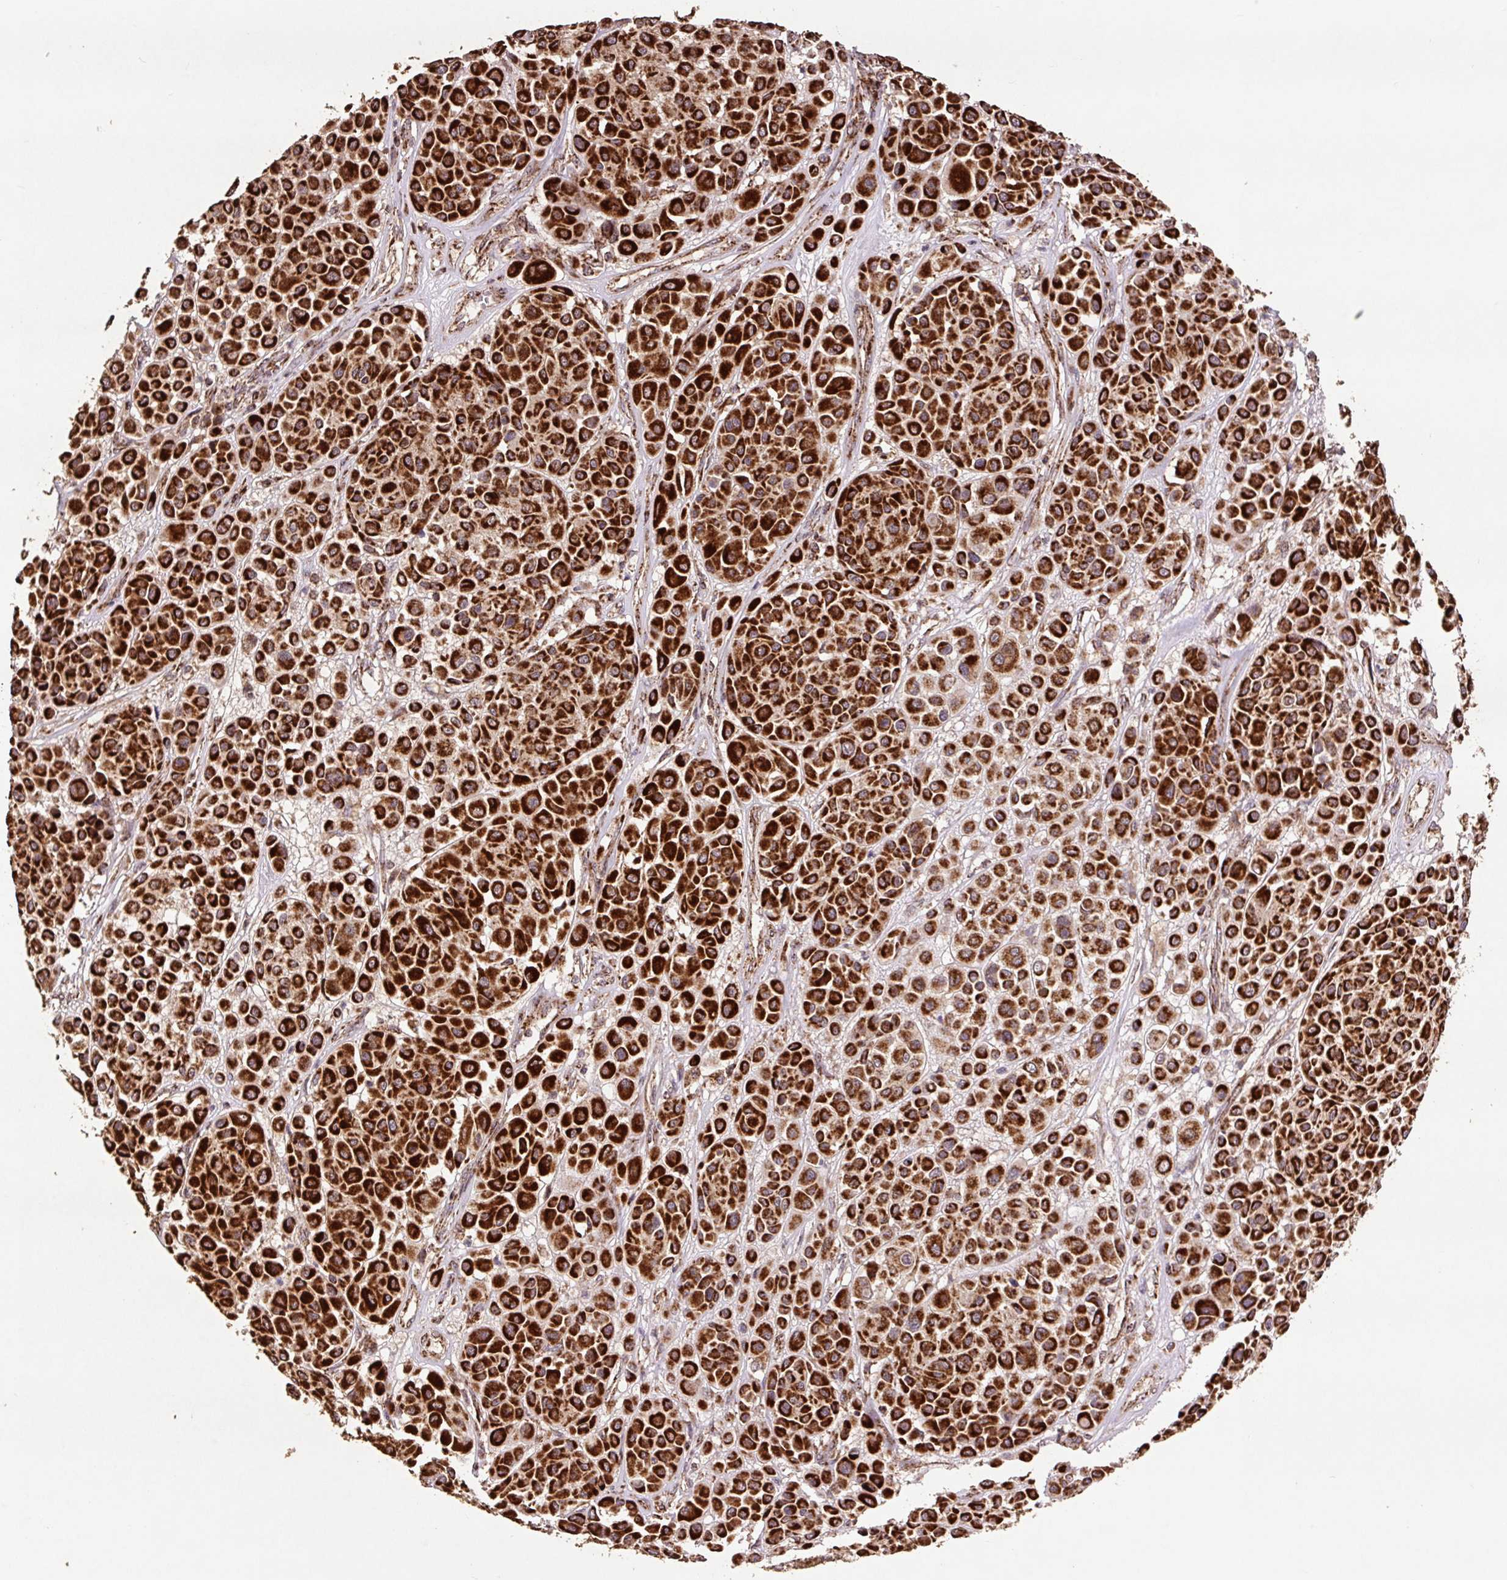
{"staining": {"intensity": "strong", "quantity": ">75%", "location": "cytoplasmic/membranous"}, "tissue": "melanoma", "cell_type": "Tumor cells", "image_type": "cancer", "snomed": [{"axis": "morphology", "description": "Malignant melanoma, Metastatic site"}, {"axis": "topography", "description": "Soft tissue"}], "caption": "Tumor cells exhibit strong cytoplasmic/membranous staining in approximately >75% of cells in melanoma.", "gene": "ATP5F1A", "patient": {"sex": "male", "age": 41}}